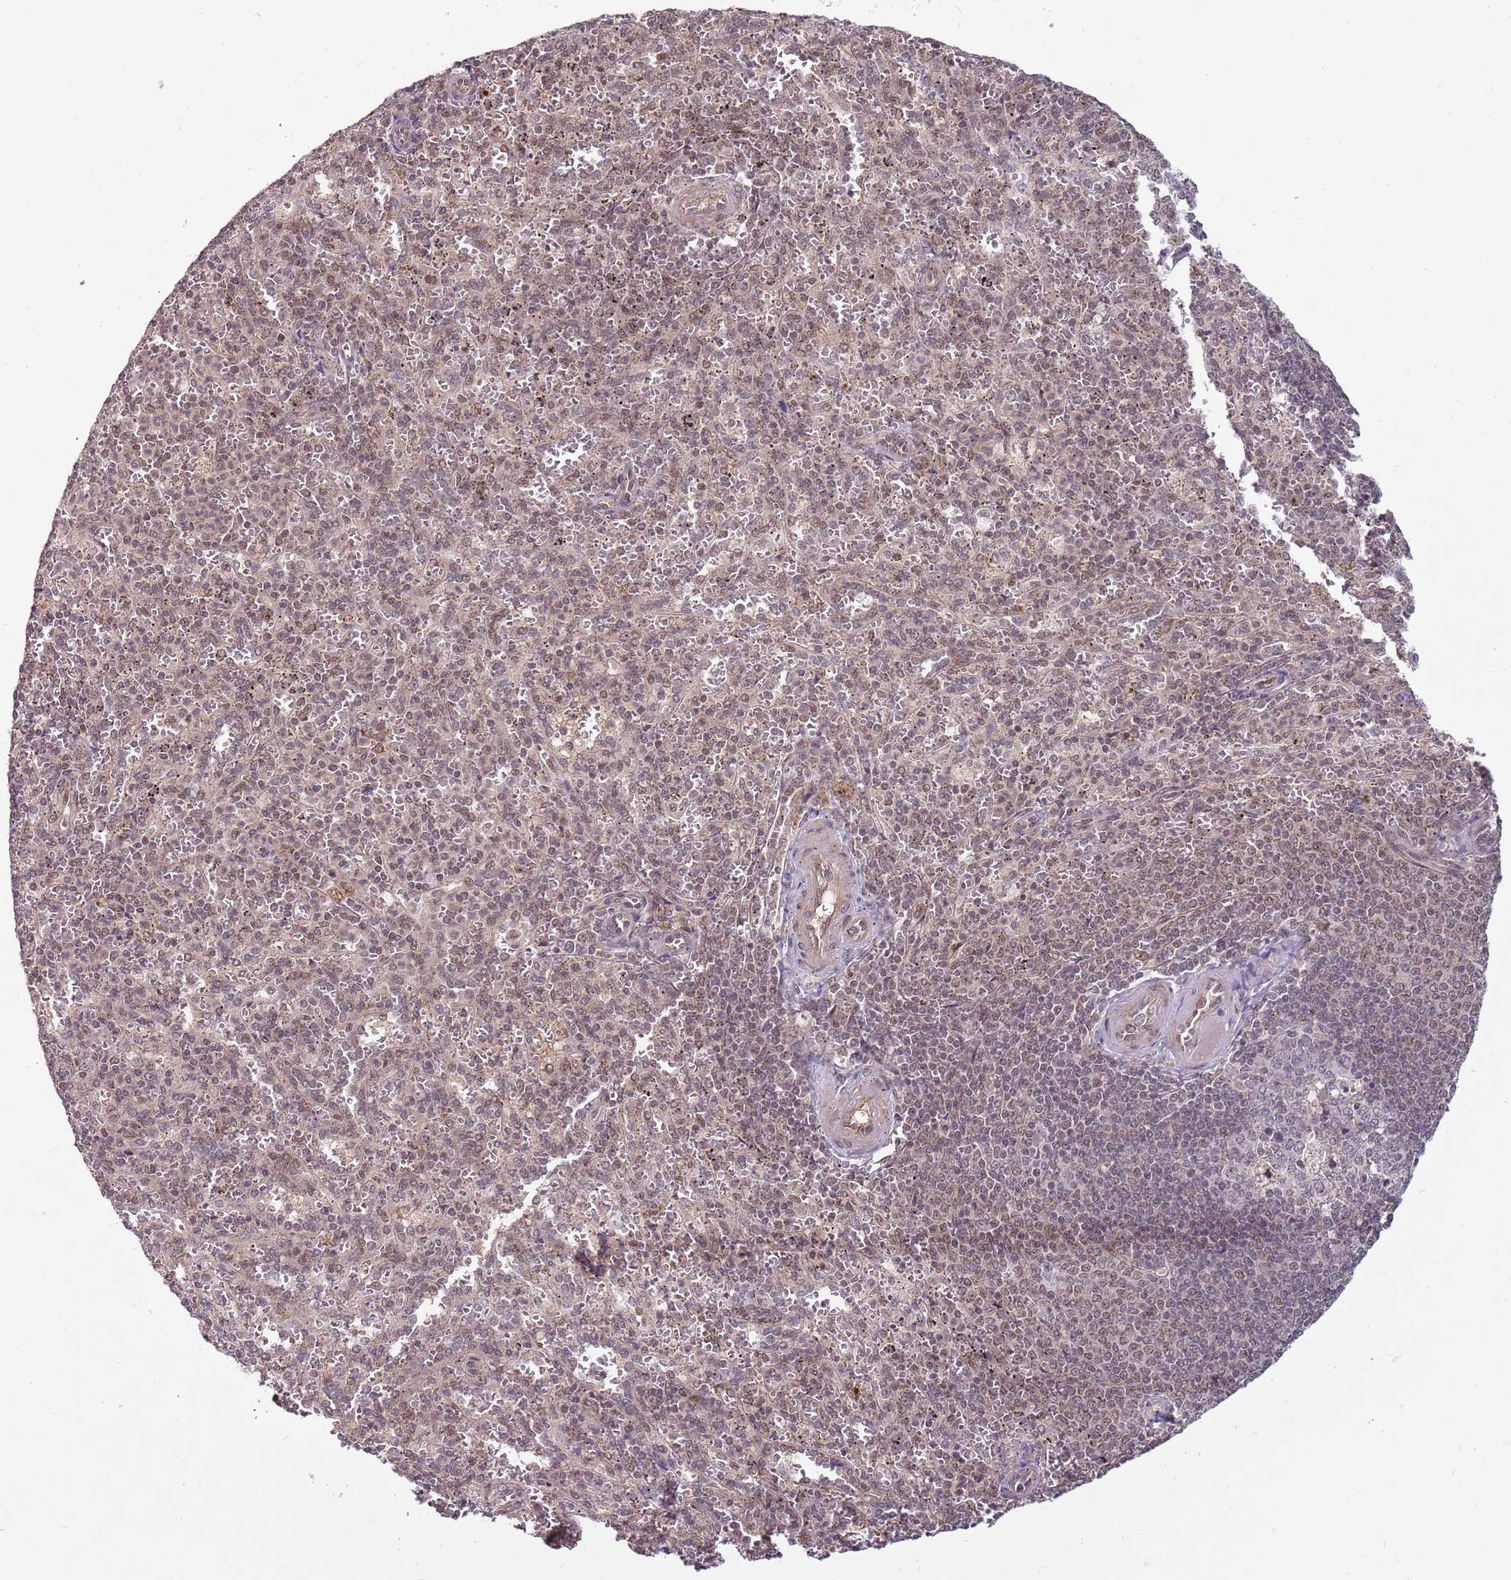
{"staining": {"intensity": "weak", "quantity": "25%-75%", "location": "nuclear"}, "tissue": "spleen", "cell_type": "Cells in red pulp", "image_type": "normal", "snomed": [{"axis": "morphology", "description": "Normal tissue, NOS"}, {"axis": "topography", "description": "Spleen"}], "caption": "About 25%-75% of cells in red pulp in unremarkable human spleen display weak nuclear protein staining as visualized by brown immunohistochemical staining.", "gene": "SUDS3", "patient": {"sex": "female", "age": 21}}